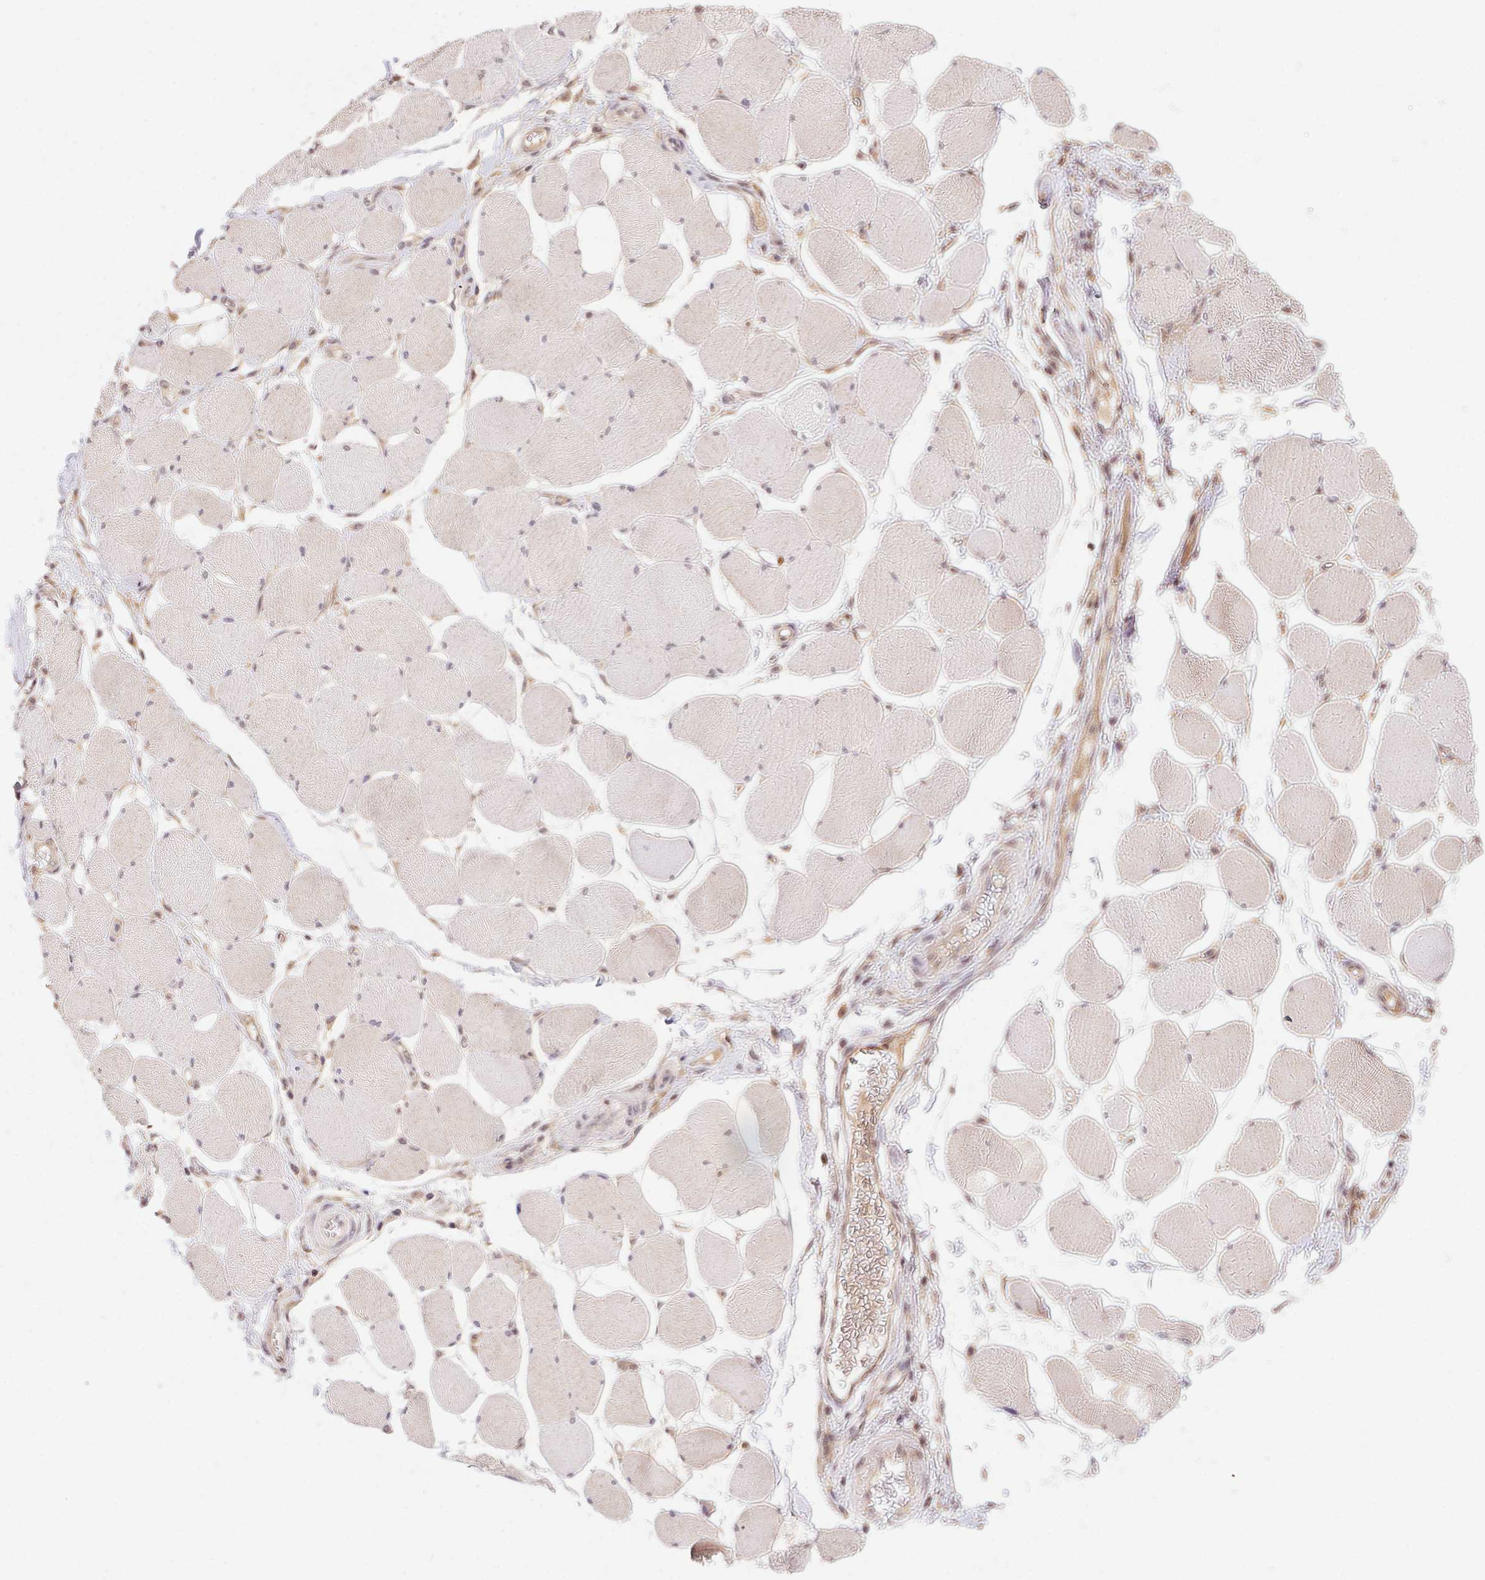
{"staining": {"intensity": "weak", "quantity": "<25%", "location": "cytoplasmic/membranous"}, "tissue": "skeletal muscle", "cell_type": "Myocytes", "image_type": "normal", "snomed": [{"axis": "morphology", "description": "Normal tissue, NOS"}, {"axis": "topography", "description": "Skeletal muscle"}], "caption": "The histopathology image shows no significant positivity in myocytes of skeletal muscle. (IHC, brightfield microscopy, high magnification).", "gene": "SLC52A2", "patient": {"sex": "female", "age": 75}}